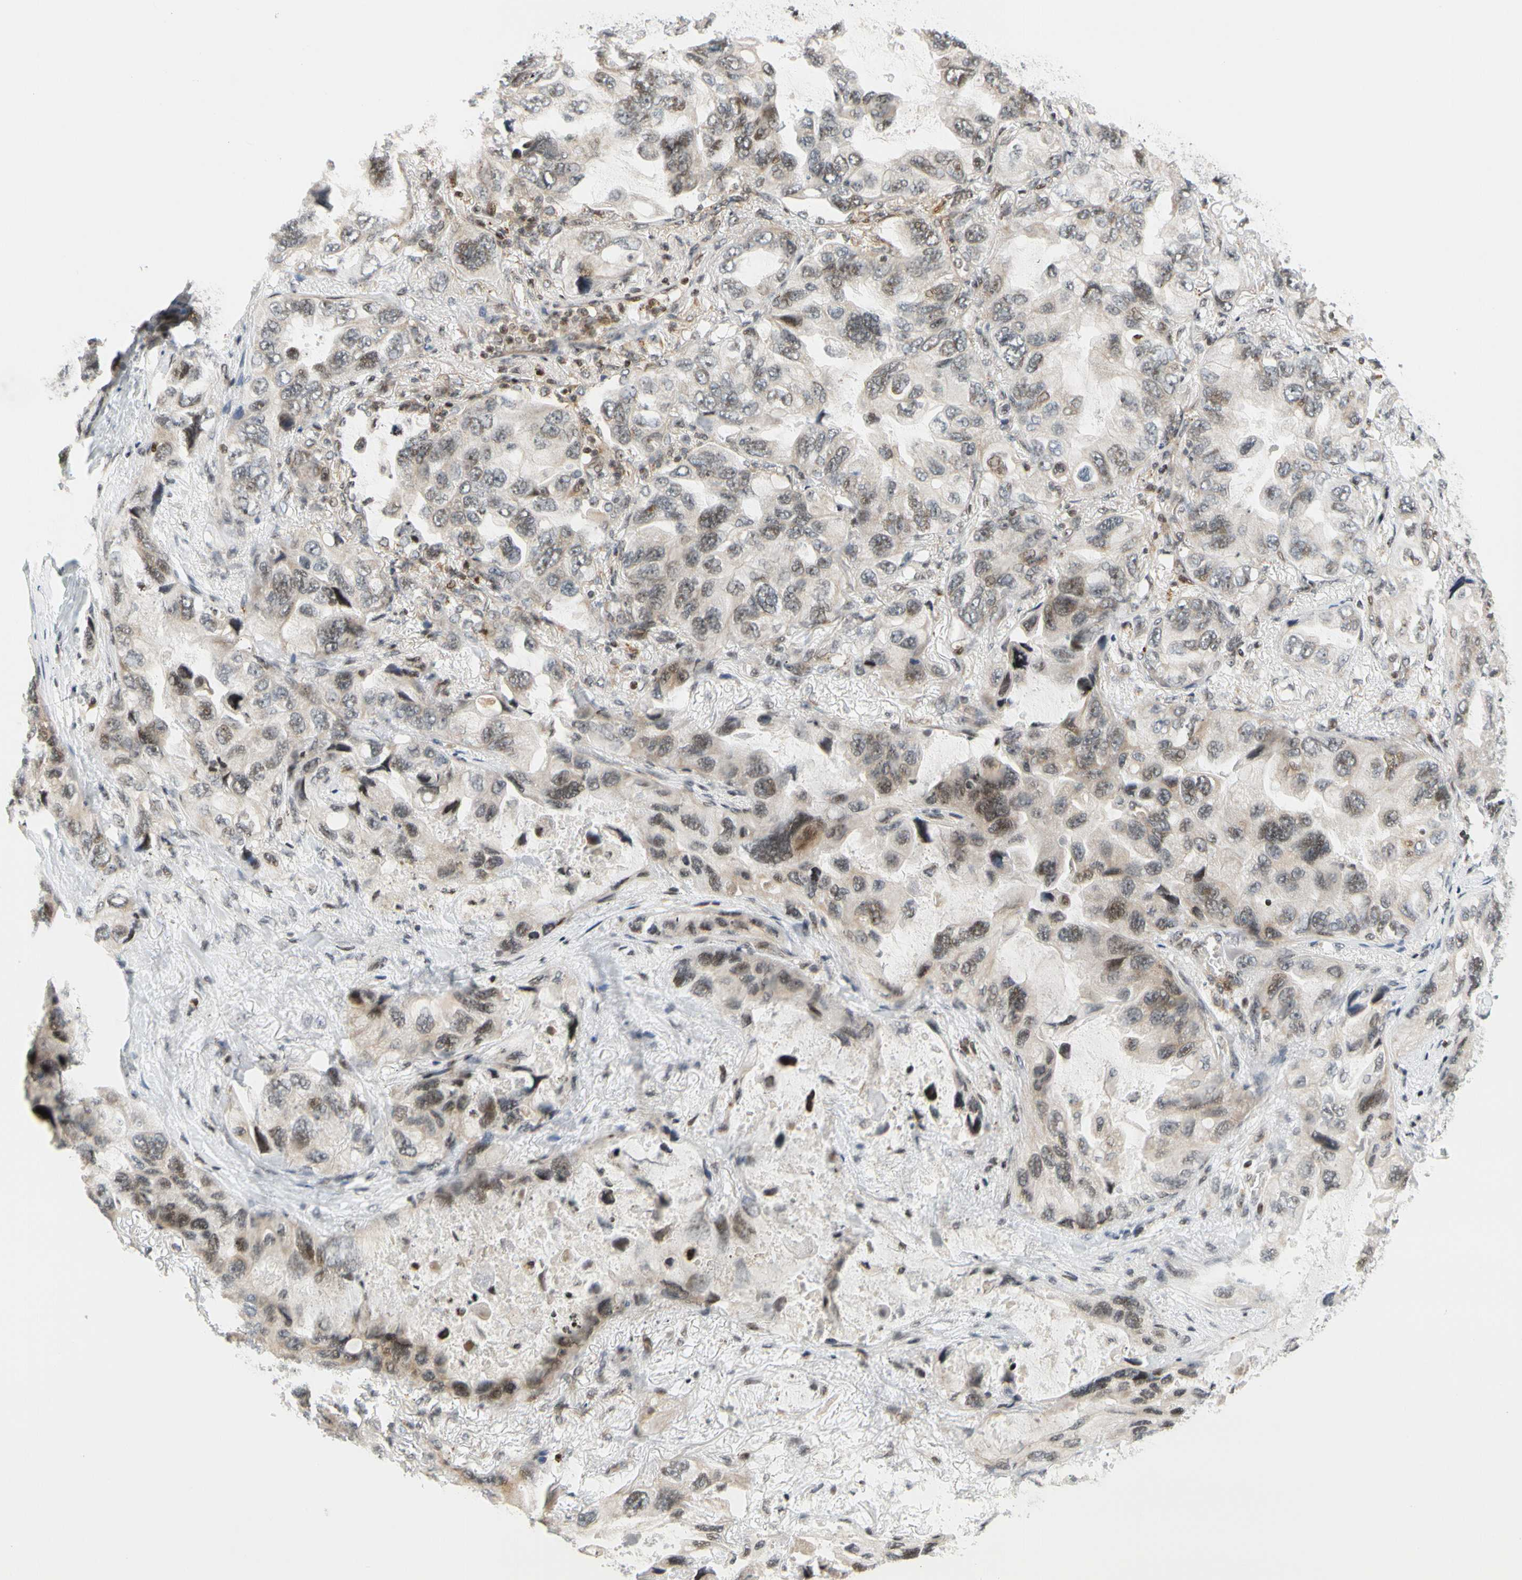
{"staining": {"intensity": "weak", "quantity": "25%-75%", "location": "cytoplasmic/membranous,nuclear"}, "tissue": "lung cancer", "cell_type": "Tumor cells", "image_type": "cancer", "snomed": [{"axis": "morphology", "description": "Squamous cell carcinoma, NOS"}, {"axis": "topography", "description": "Lung"}], "caption": "Human lung squamous cell carcinoma stained for a protein (brown) shows weak cytoplasmic/membranous and nuclear positive staining in about 25%-75% of tumor cells.", "gene": "CDK7", "patient": {"sex": "female", "age": 73}}